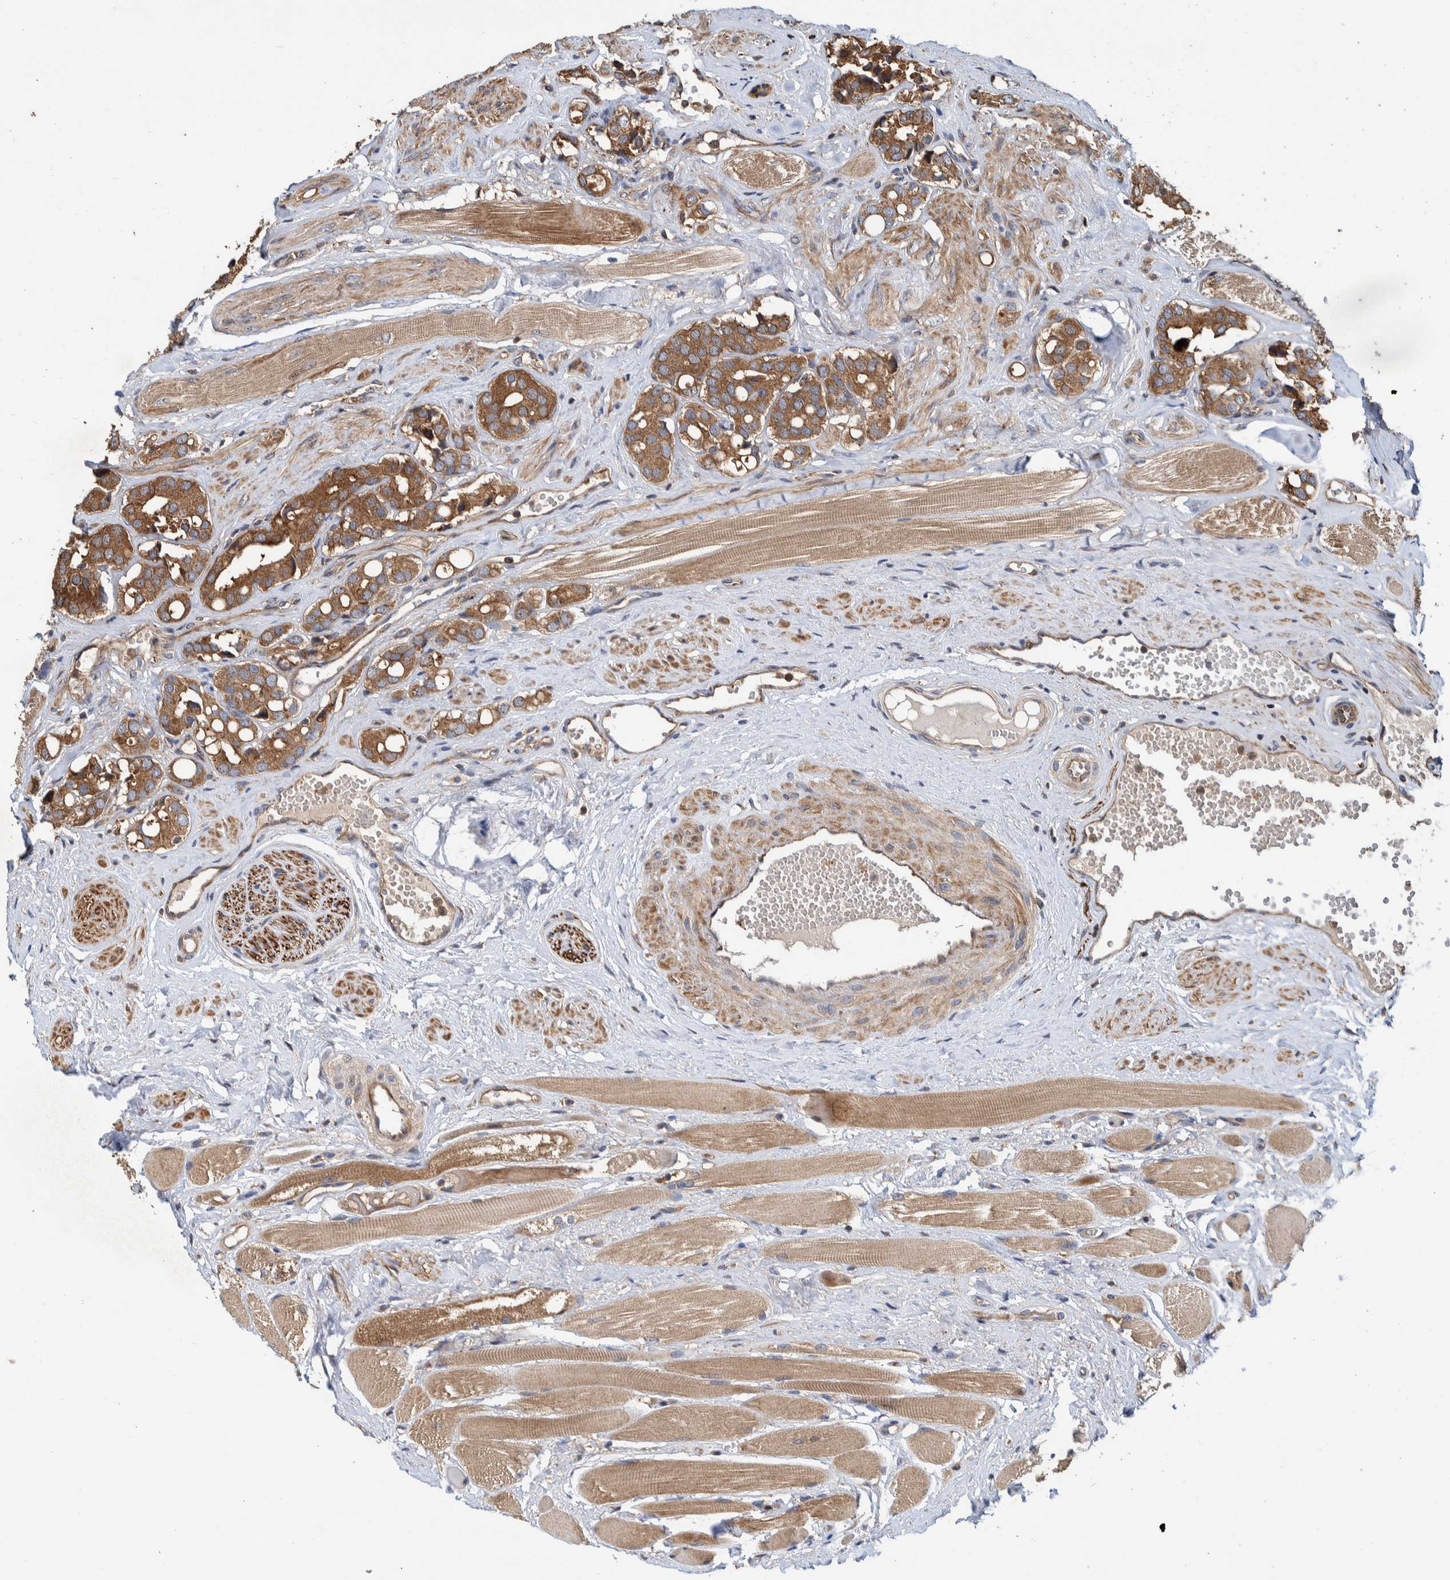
{"staining": {"intensity": "moderate", "quantity": ">75%", "location": "cytoplasmic/membranous"}, "tissue": "prostate cancer", "cell_type": "Tumor cells", "image_type": "cancer", "snomed": [{"axis": "morphology", "description": "Adenocarcinoma, High grade"}, {"axis": "topography", "description": "Prostate"}], "caption": "IHC (DAB) staining of prostate high-grade adenocarcinoma demonstrates moderate cytoplasmic/membranous protein positivity in about >75% of tumor cells.", "gene": "CCDC57", "patient": {"sex": "male", "age": 52}}